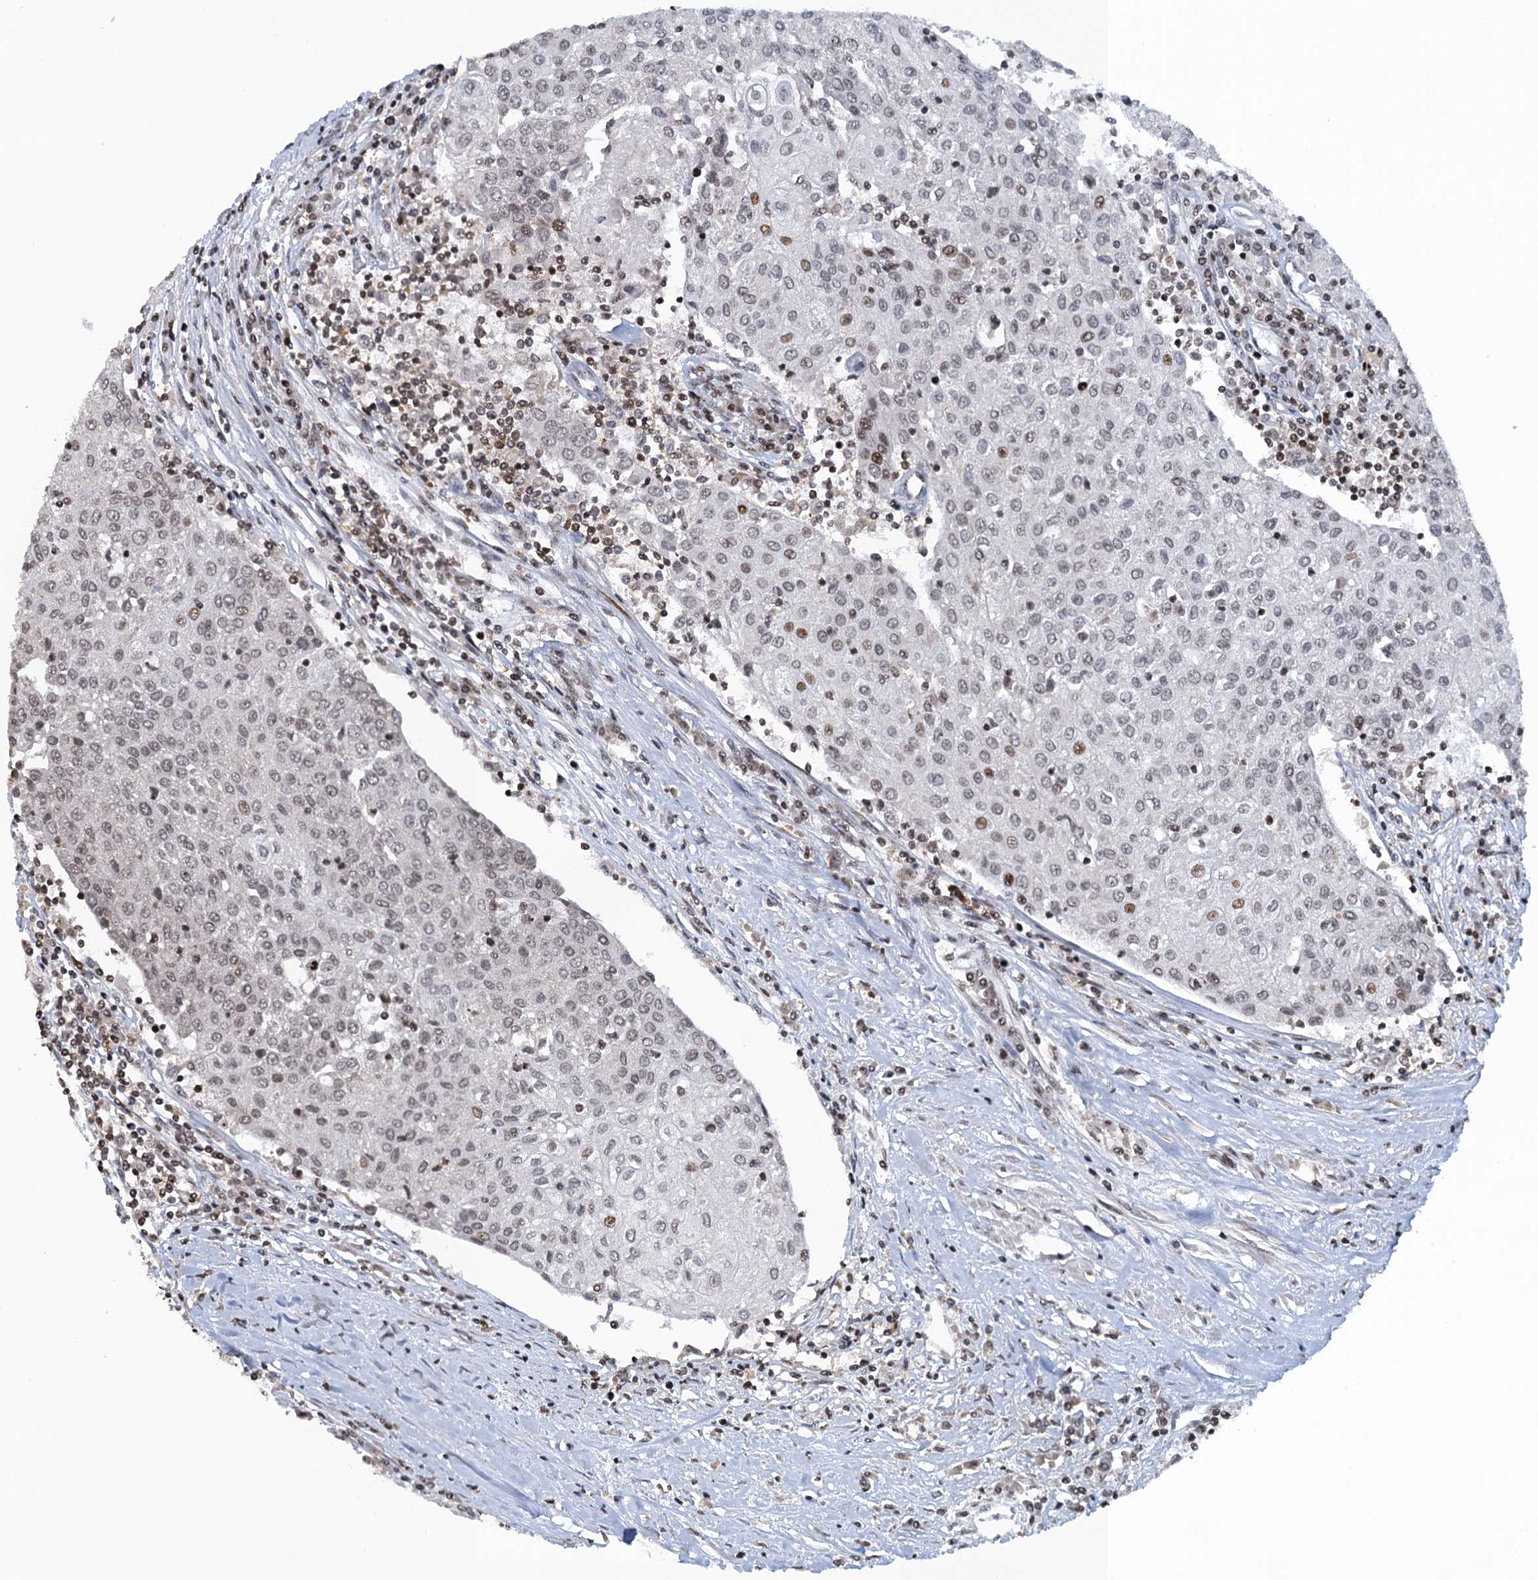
{"staining": {"intensity": "weak", "quantity": ">75%", "location": "nuclear"}, "tissue": "urothelial cancer", "cell_type": "Tumor cells", "image_type": "cancer", "snomed": [{"axis": "morphology", "description": "Urothelial carcinoma, High grade"}, {"axis": "topography", "description": "Urinary bladder"}], "caption": "An image of human urothelial cancer stained for a protein displays weak nuclear brown staining in tumor cells. Nuclei are stained in blue.", "gene": "FYB1", "patient": {"sex": "female", "age": 85}}